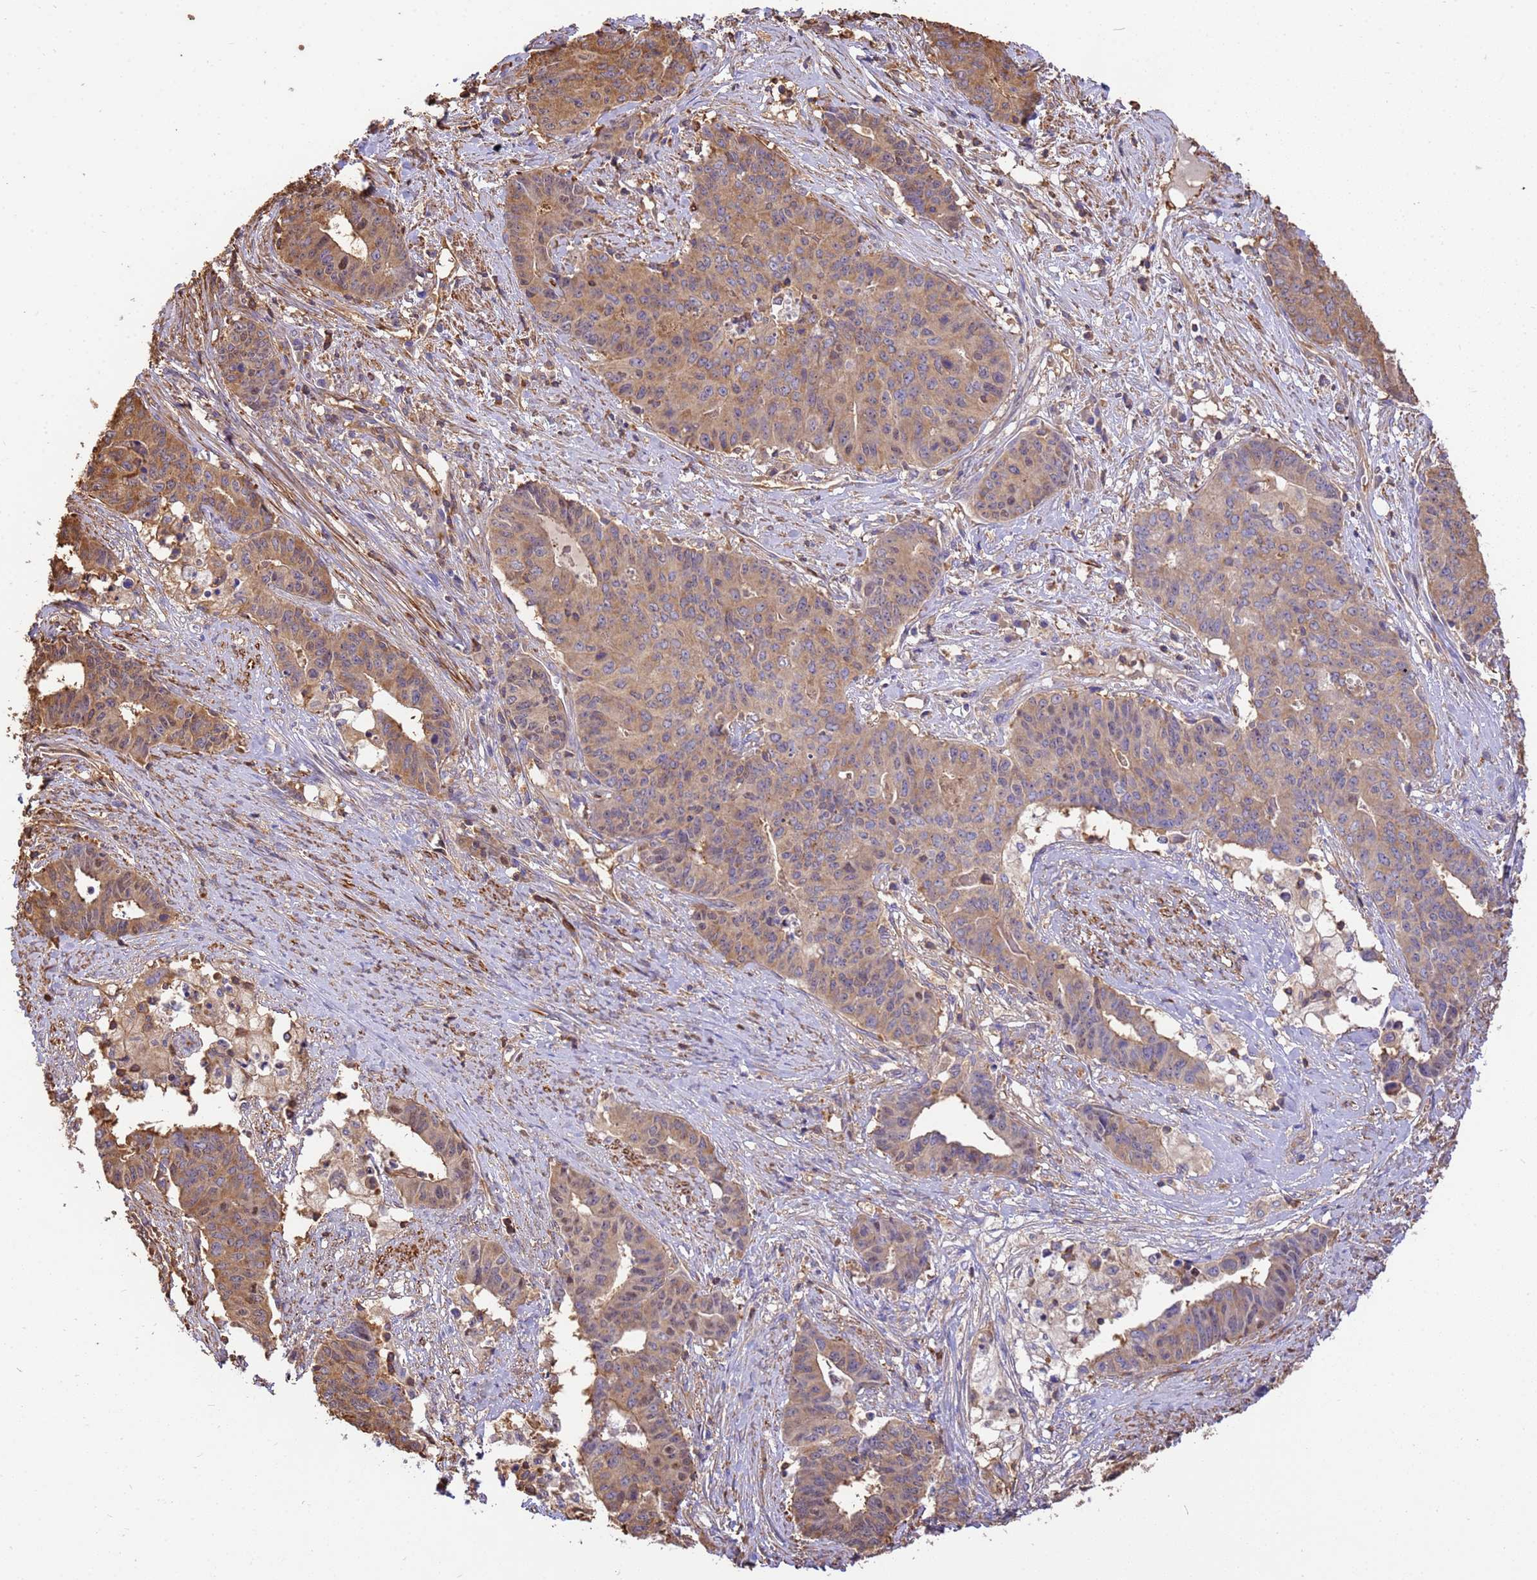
{"staining": {"intensity": "moderate", "quantity": ">75%", "location": "cytoplasmic/membranous"}, "tissue": "endometrial cancer", "cell_type": "Tumor cells", "image_type": "cancer", "snomed": [{"axis": "morphology", "description": "Adenocarcinoma, NOS"}, {"axis": "topography", "description": "Endometrium"}], "caption": "Immunohistochemistry (IHC) photomicrograph of neoplastic tissue: endometrial adenocarcinoma stained using IHC displays medium levels of moderate protein expression localized specifically in the cytoplasmic/membranous of tumor cells, appearing as a cytoplasmic/membranous brown color.", "gene": "WDR64", "patient": {"sex": "female", "age": 59}}